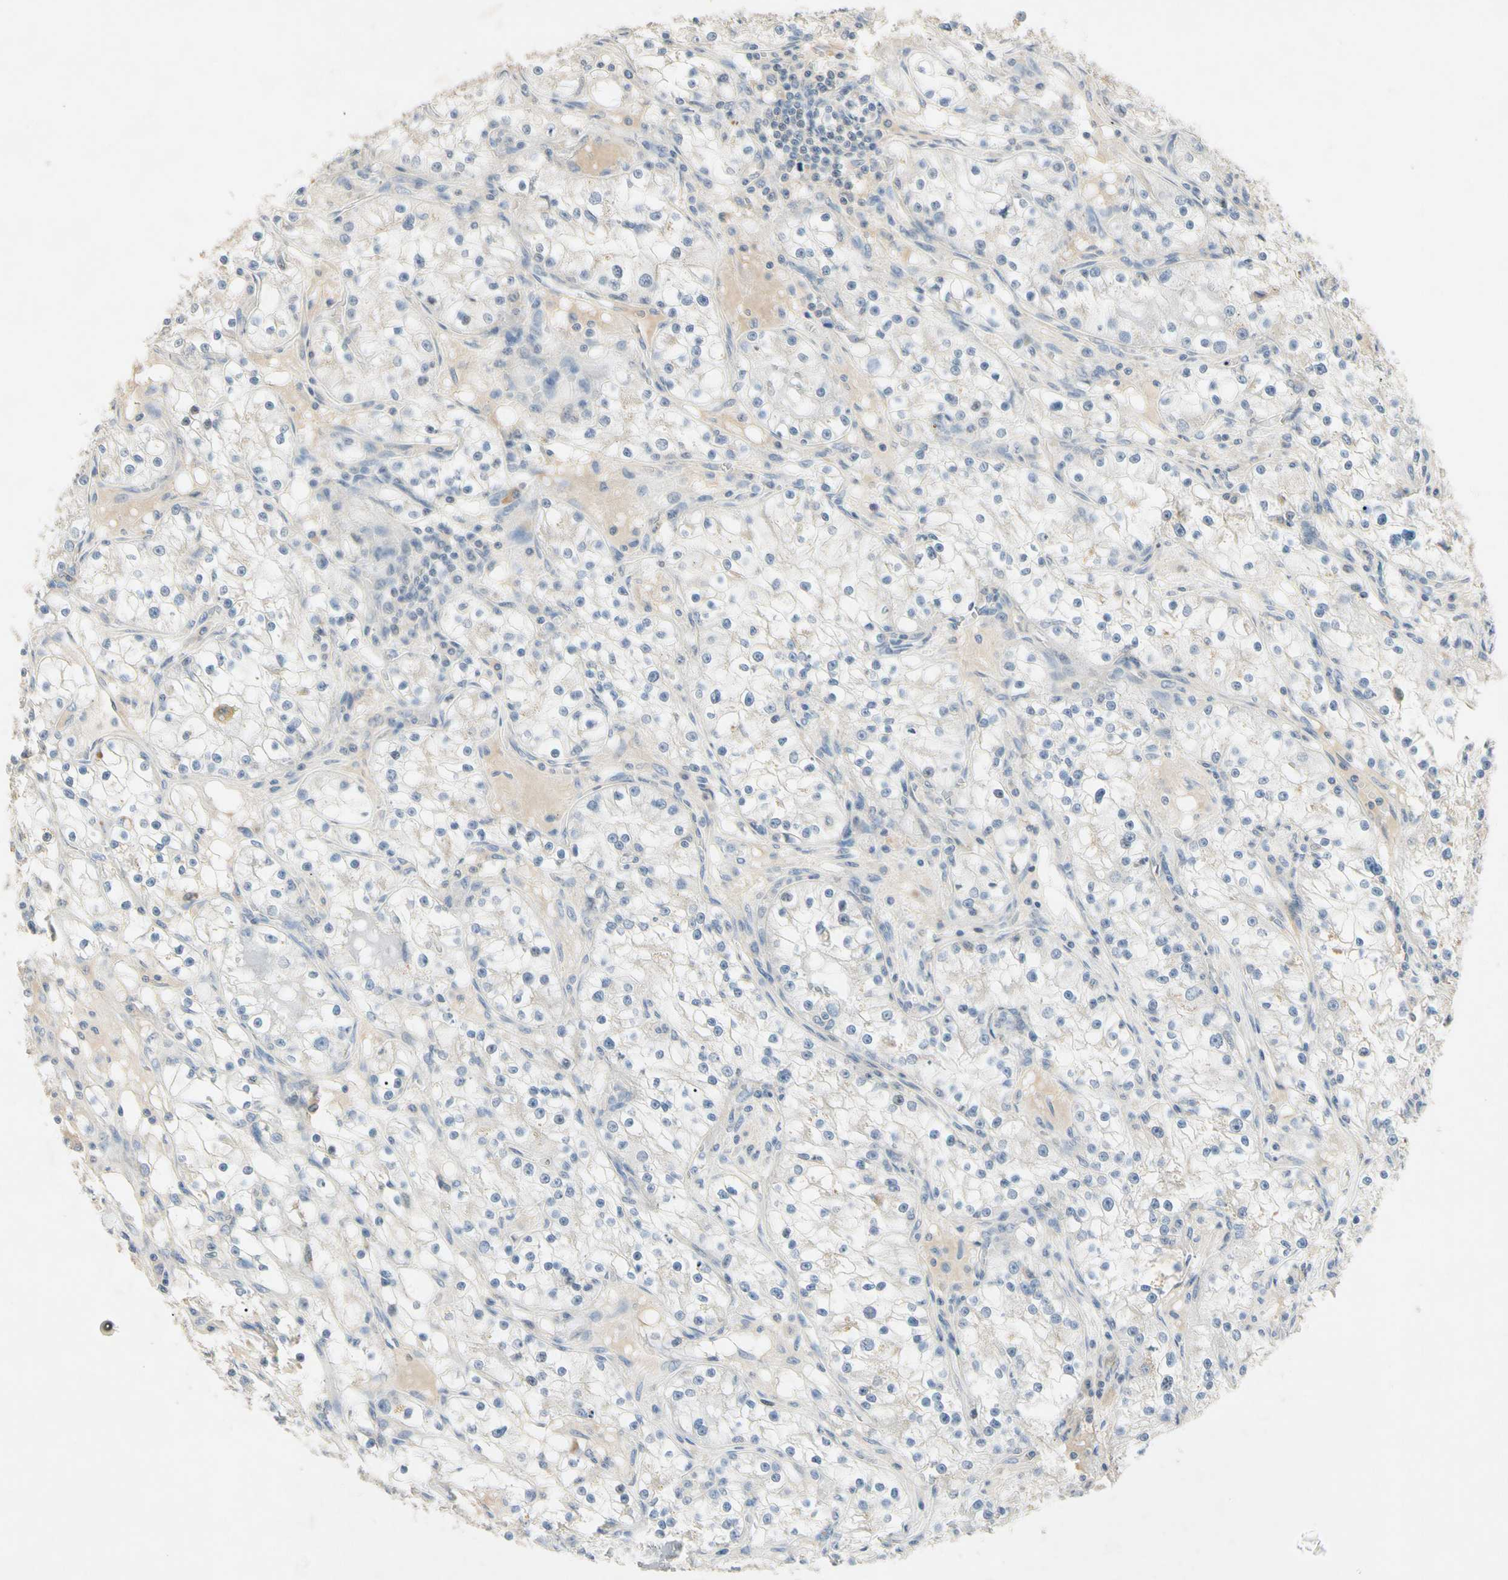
{"staining": {"intensity": "negative", "quantity": "none", "location": "none"}, "tissue": "renal cancer", "cell_type": "Tumor cells", "image_type": "cancer", "snomed": [{"axis": "morphology", "description": "Adenocarcinoma, NOS"}, {"axis": "topography", "description": "Kidney"}], "caption": "Renal cancer (adenocarcinoma) stained for a protein using immunohistochemistry (IHC) shows no staining tumor cells.", "gene": "PRSS21", "patient": {"sex": "male", "age": 56}}